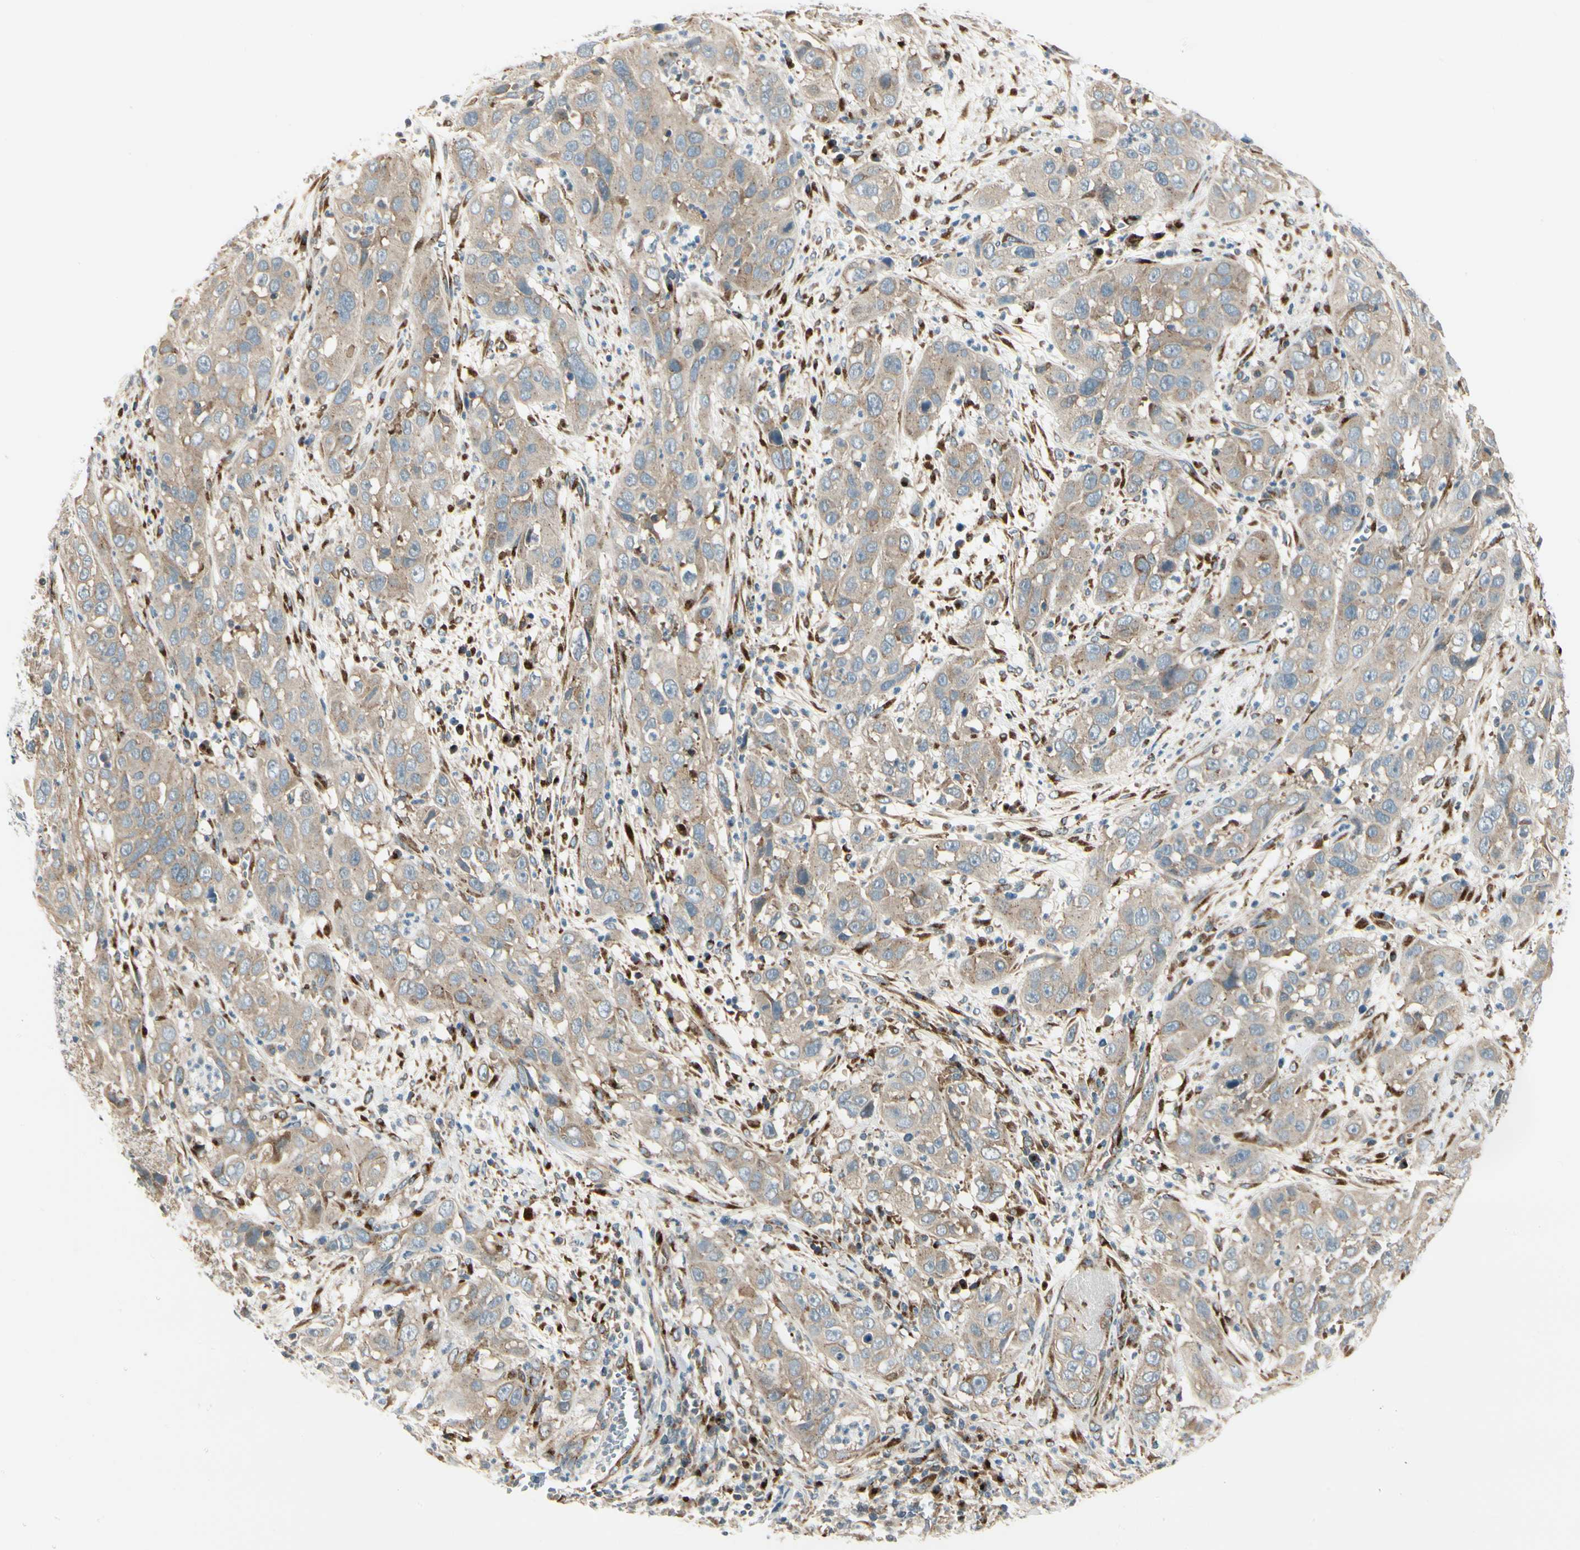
{"staining": {"intensity": "weak", "quantity": ">75%", "location": "cytoplasmic/membranous"}, "tissue": "cervical cancer", "cell_type": "Tumor cells", "image_type": "cancer", "snomed": [{"axis": "morphology", "description": "Squamous cell carcinoma, NOS"}, {"axis": "topography", "description": "Cervix"}], "caption": "Cervical cancer stained with IHC demonstrates weak cytoplasmic/membranous expression in about >75% of tumor cells.", "gene": "MANSC1", "patient": {"sex": "female", "age": 32}}